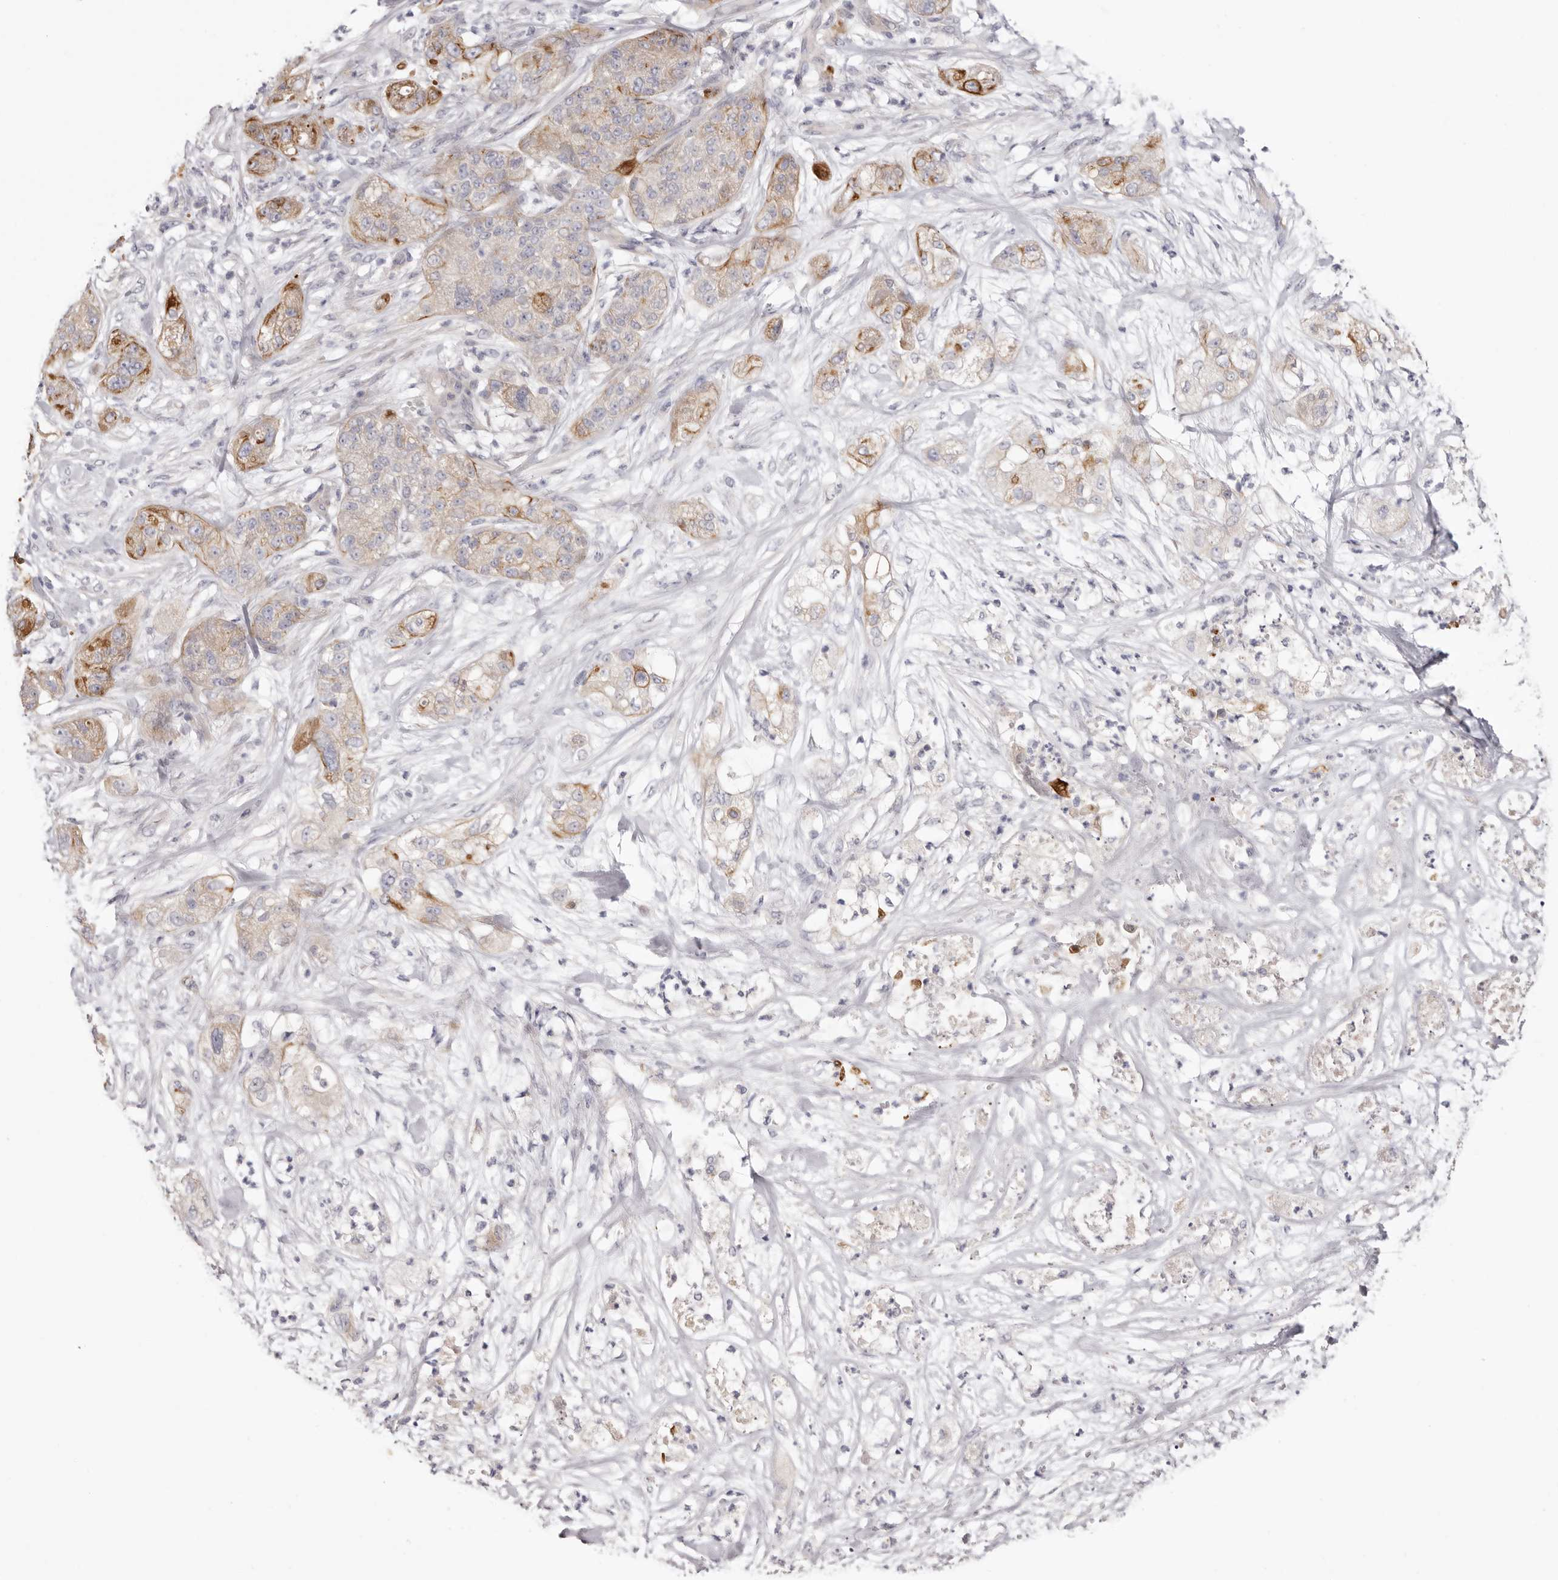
{"staining": {"intensity": "moderate", "quantity": "<25%", "location": "cytoplasmic/membranous"}, "tissue": "pancreatic cancer", "cell_type": "Tumor cells", "image_type": "cancer", "snomed": [{"axis": "morphology", "description": "Adenocarcinoma, NOS"}, {"axis": "topography", "description": "Pancreas"}], "caption": "Protein staining of pancreatic adenocarcinoma tissue exhibits moderate cytoplasmic/membranous positivity in about <25% of tumor cells. (DAB = brown stain, brightfield microscopy at high magnification).", "gene": "STK16", "patient": {"sex": "female", "age": 78}}